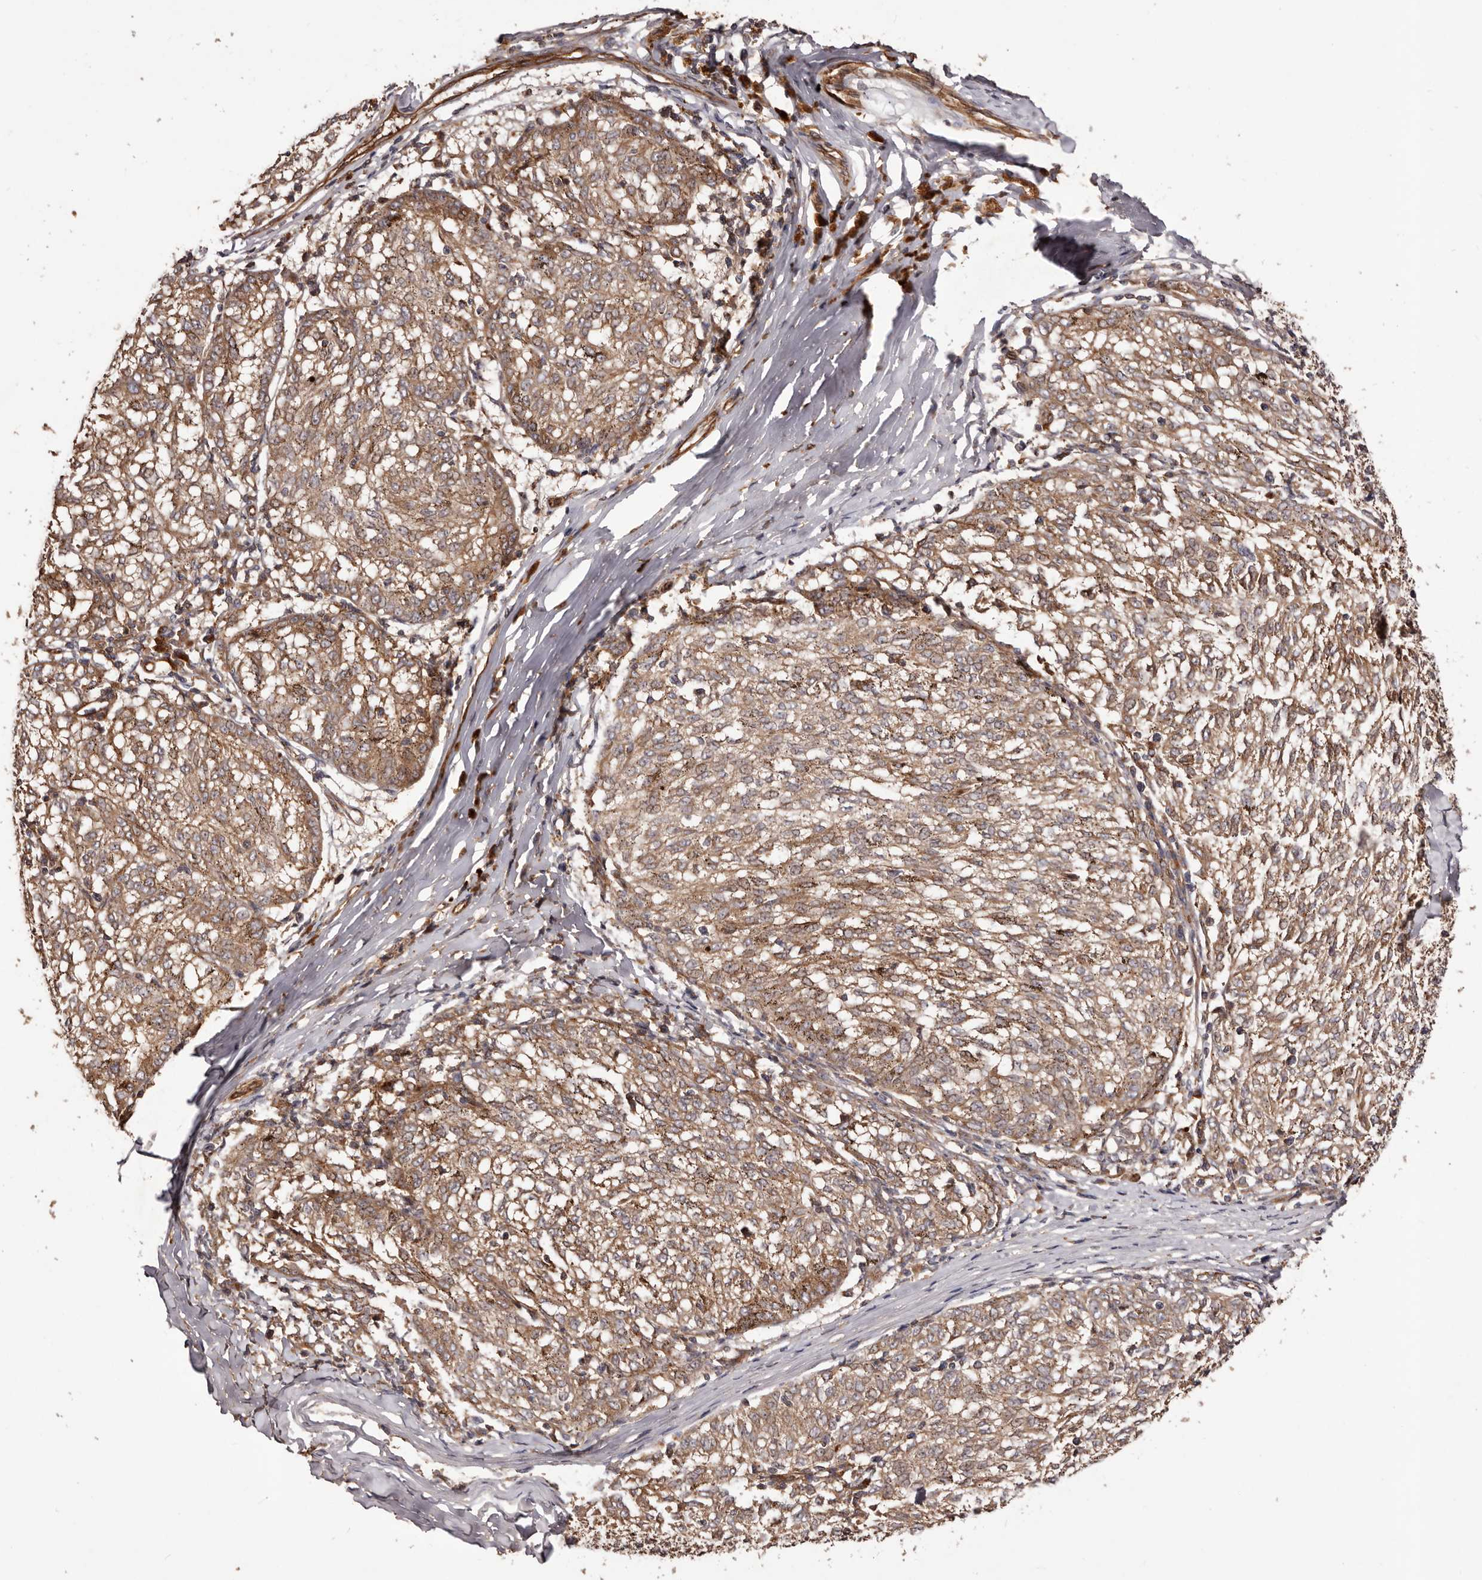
{"staining": {"intensity": "moderate", "quantity": ">75%", "location": "cytoplasmic/membranous"}, "tissue": "melanoma", "cell_type": "Tumor cells", "image_type": "cancer", "snomed": [{"axis": "morphology", "description": "Malignant melanoma, NOS"}, {"axis": "topography", "description": "Skin"}], "caption": "This histopathology image reveals immunohistochemistry (IHC) staining of malignant melanoma, with medium moderate cytoplasmic/membranous expression in about >75% of tumor cells.", "gene": "GTPBP1", "patient": {"sex": "female", "age": 72}}